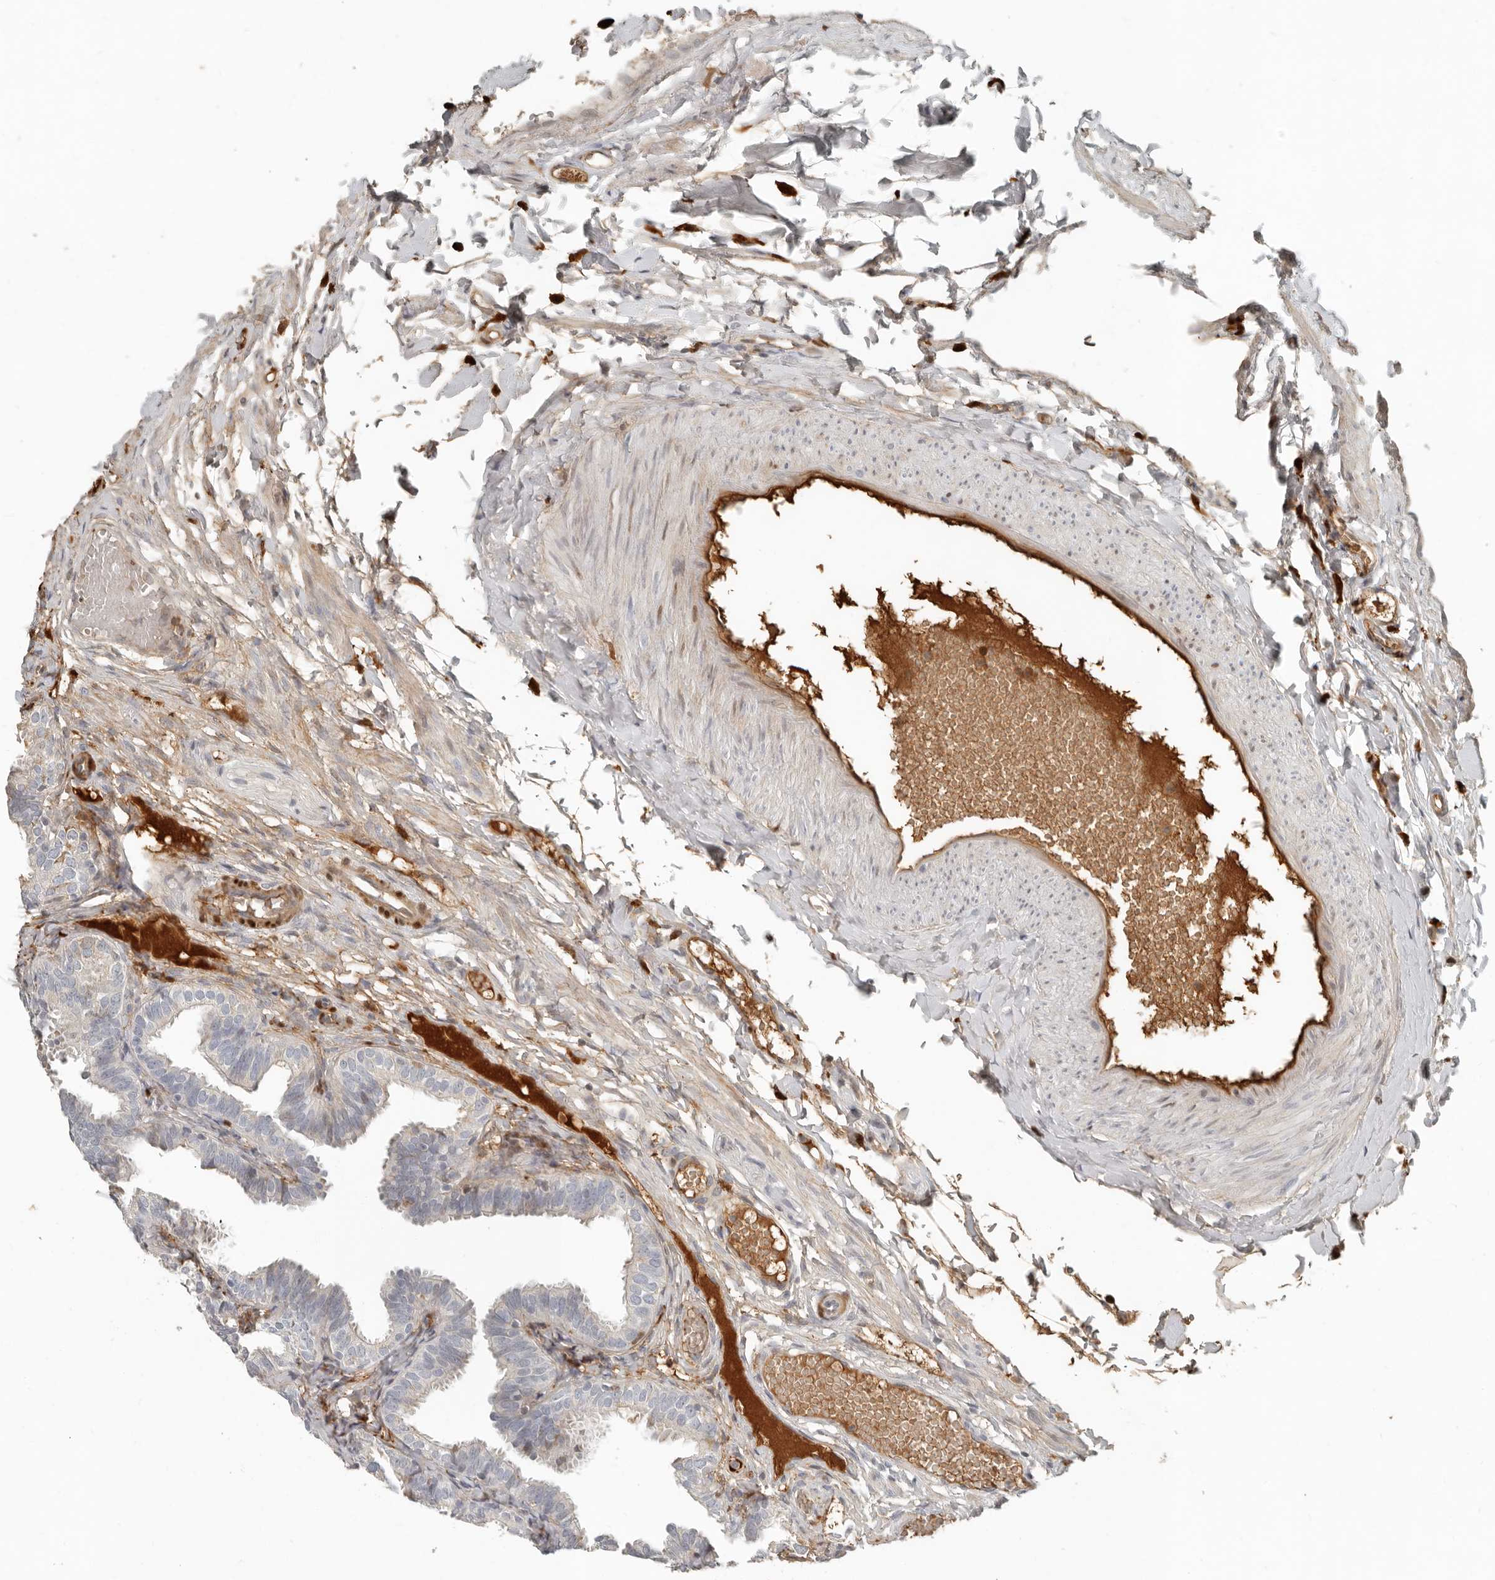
{"staining": {"intensity": "moderate", "quantity": "25%-75%", "location": "cytoplasmic/membranous"}, "tissue": "fallopian tube", "cell_type": "Glandular cells", "image_type": "normal", "snomed": [{"axis": "morphology", "description": "Normal tissue, NOS"}, {"axis": "topography", "description": "Fallopian tube"}], "caption": "Immunohistochemistry (IHC) of unremarkable fallopian tube shows medium levels of moderate cytoplasmic/membranous positivity in about 25%-75% of glandular cells.", "gene": "KLHL38", "patient": {"sex": "female", "age": 35}}